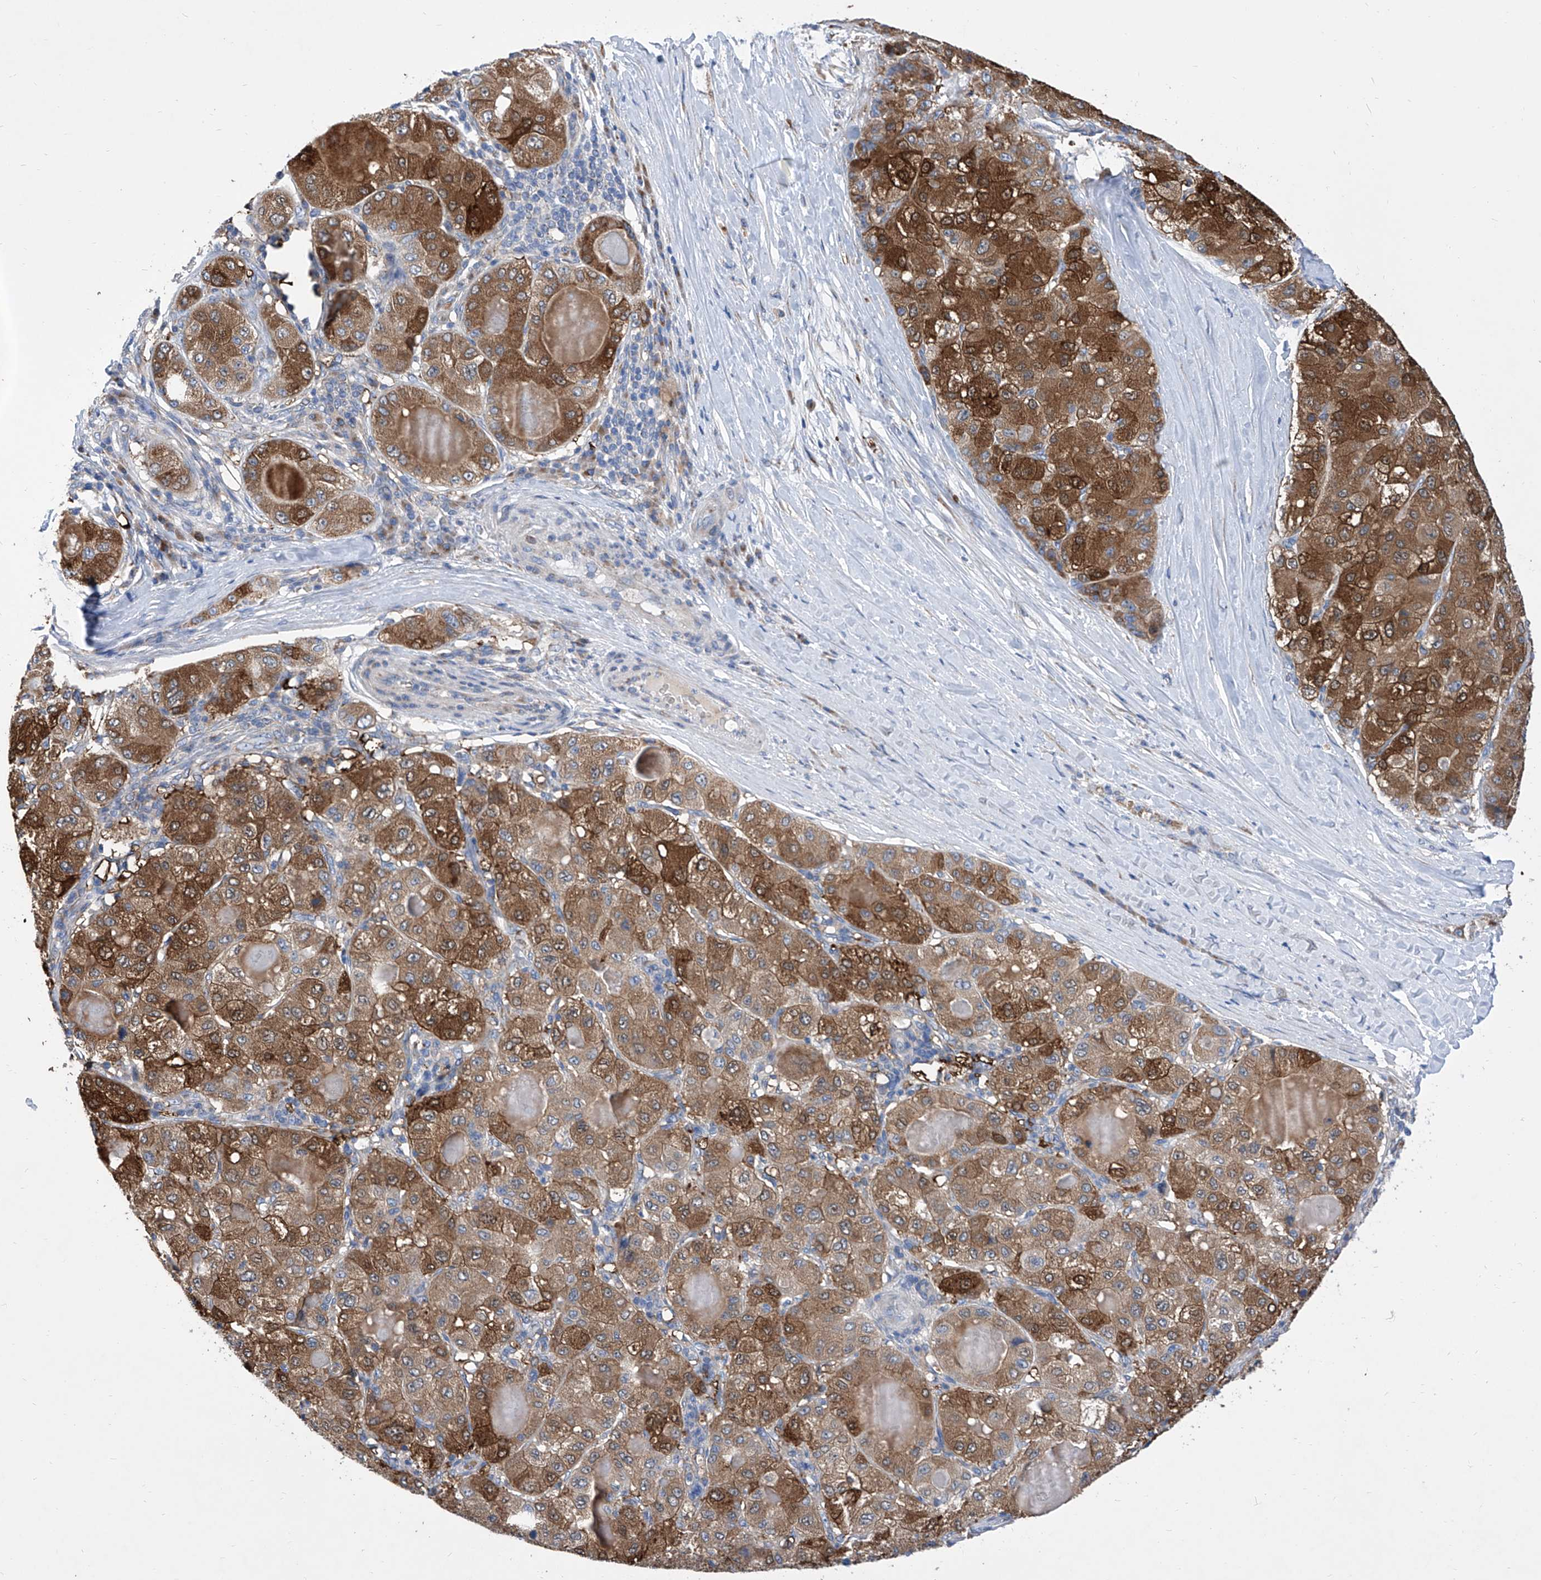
{"staining": {"intensity": "strong", "quantity": ">75%", "location": "cytoplasmic/membranous"}, "tissue": "liver cancer", "cell_type": "Tumor cells", "image_type": "cancer", "snomed": [{"axis": "morphology", "description": "Carcinoma, Hepatocellular, NOS"}, {"axis": "topography", "description": "Liver"}], "caption": "Immunohistochemistry micrograph of neoplastic tissue: liver cancer stained using IHC shows high levels of strong protein expression localized specifically in the cytoplasmic/membranous of tumor cells, appearing as a cytoplasmic/membranous brown color.", "gene": "TJAP1", "patient": {"sex": "male", "age": 80}}